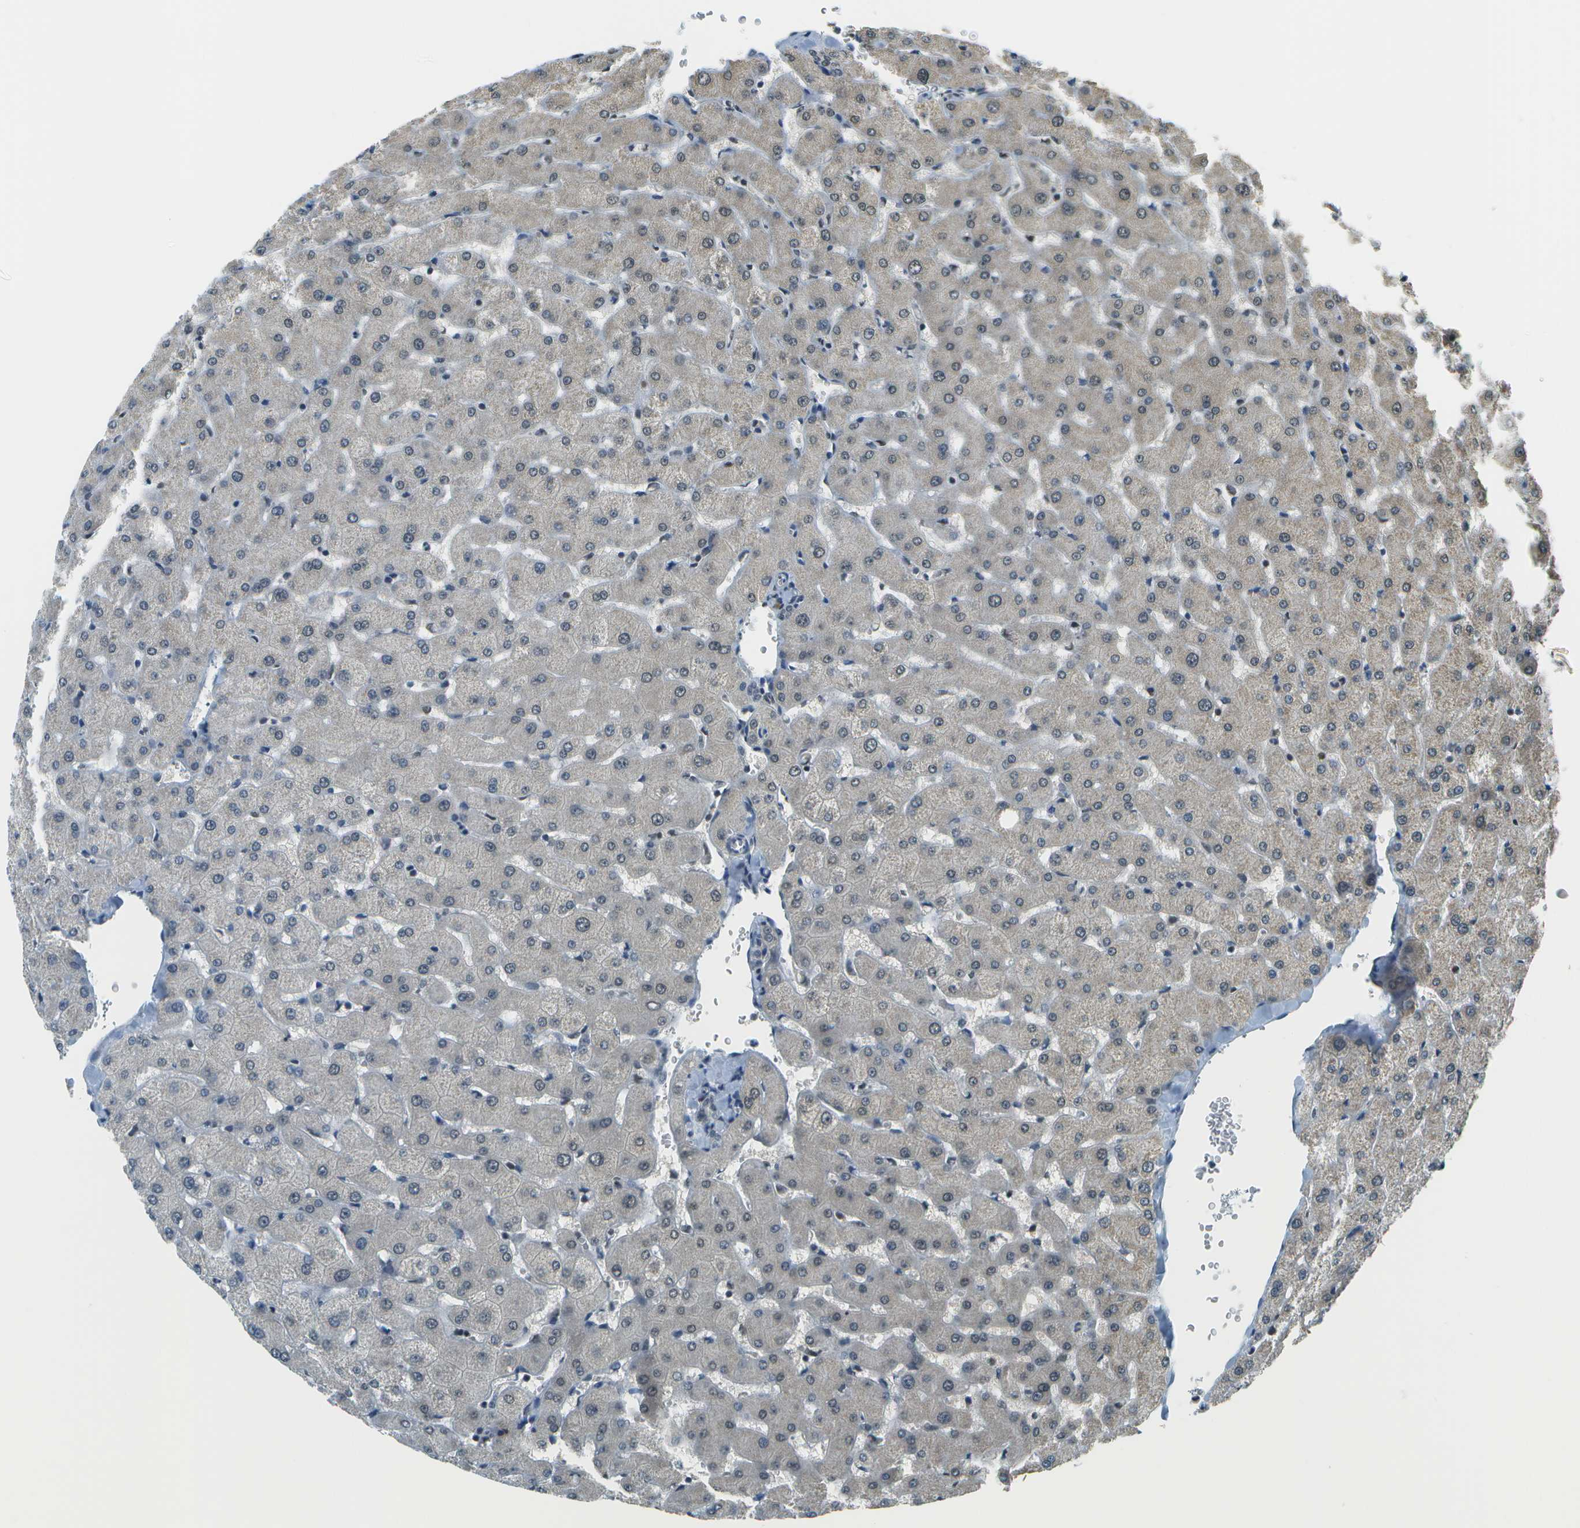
{"staining": {"intensity": "negative", "quantity": "none", "location": "none"}, "tissue": "liver", "cell_type": "Cholangiocytes", "image_type": "normal", "snomed": [{"axis": "morphology", "description": "Normal tissue, NOS"}, {"axis": "topography", "description": "Liver"}], "caption": "Immunohistochemical staining of normal liver exhibits no significant positivity in cholangiocytes.", "gene": "ABL2", "patient": {"sex": "female", "age": 63}}